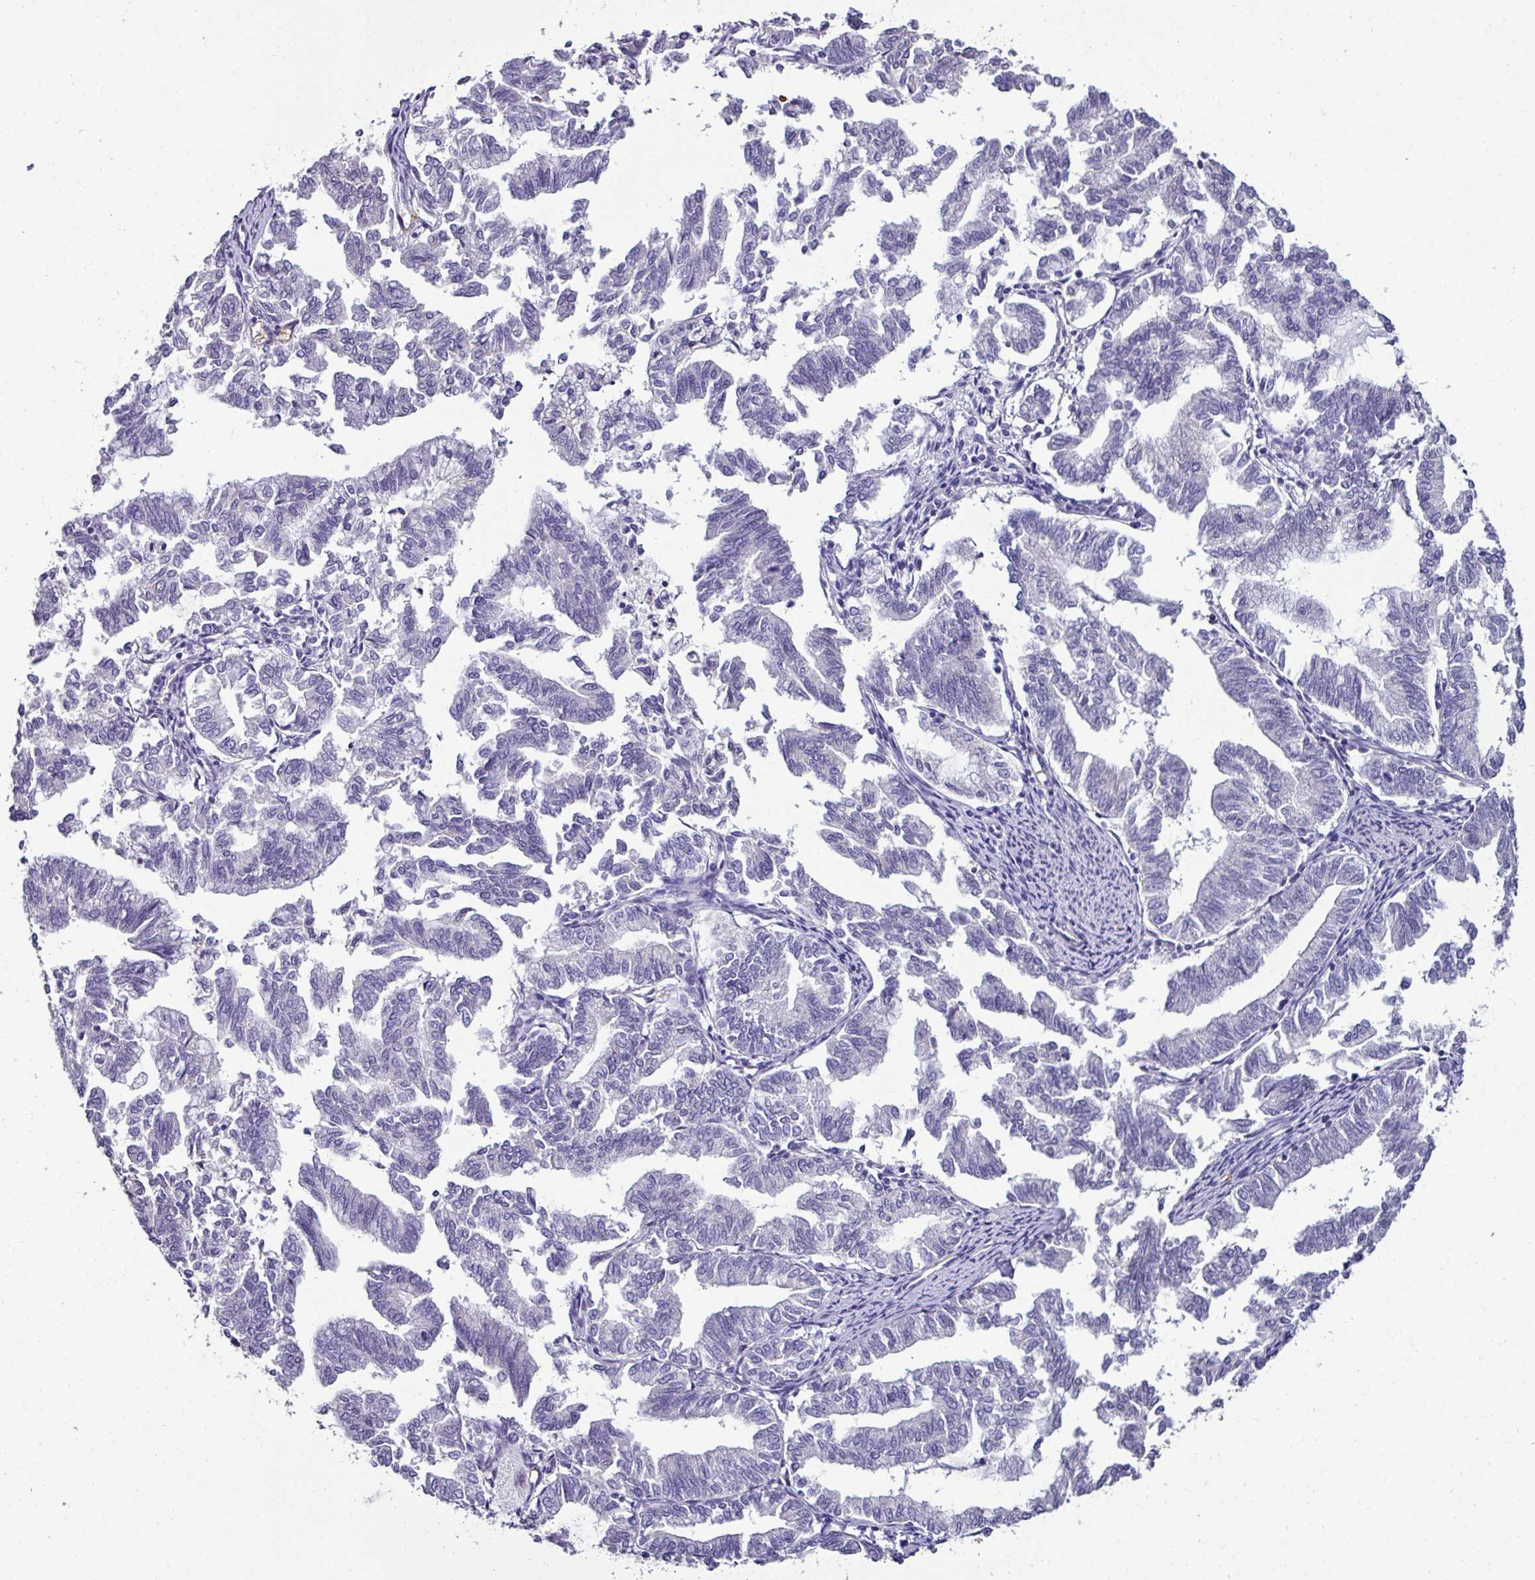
{"staining": {"intensity": "negative", "quantity": "none", "location": "none"}, "tissue": "endometrial cancer", "cell_type": "Tumor cells", "image_type": "cancer", "snomed": [{"axis": "morphology", "description": "Adenocarcinoma, NOS"}, {"axis": "topography", "description": "Endometrium"}], "caption": "A photomicrograph of endometrial cancer (adenocarcinoma) stained for a protein demonstrates no brown staining in tumor cells. (DAB (3,3'-diaminobenzidine) IHC, high magnification).", "gene": "NAPSA", "patient": {"sex": "female", "age": 79}}